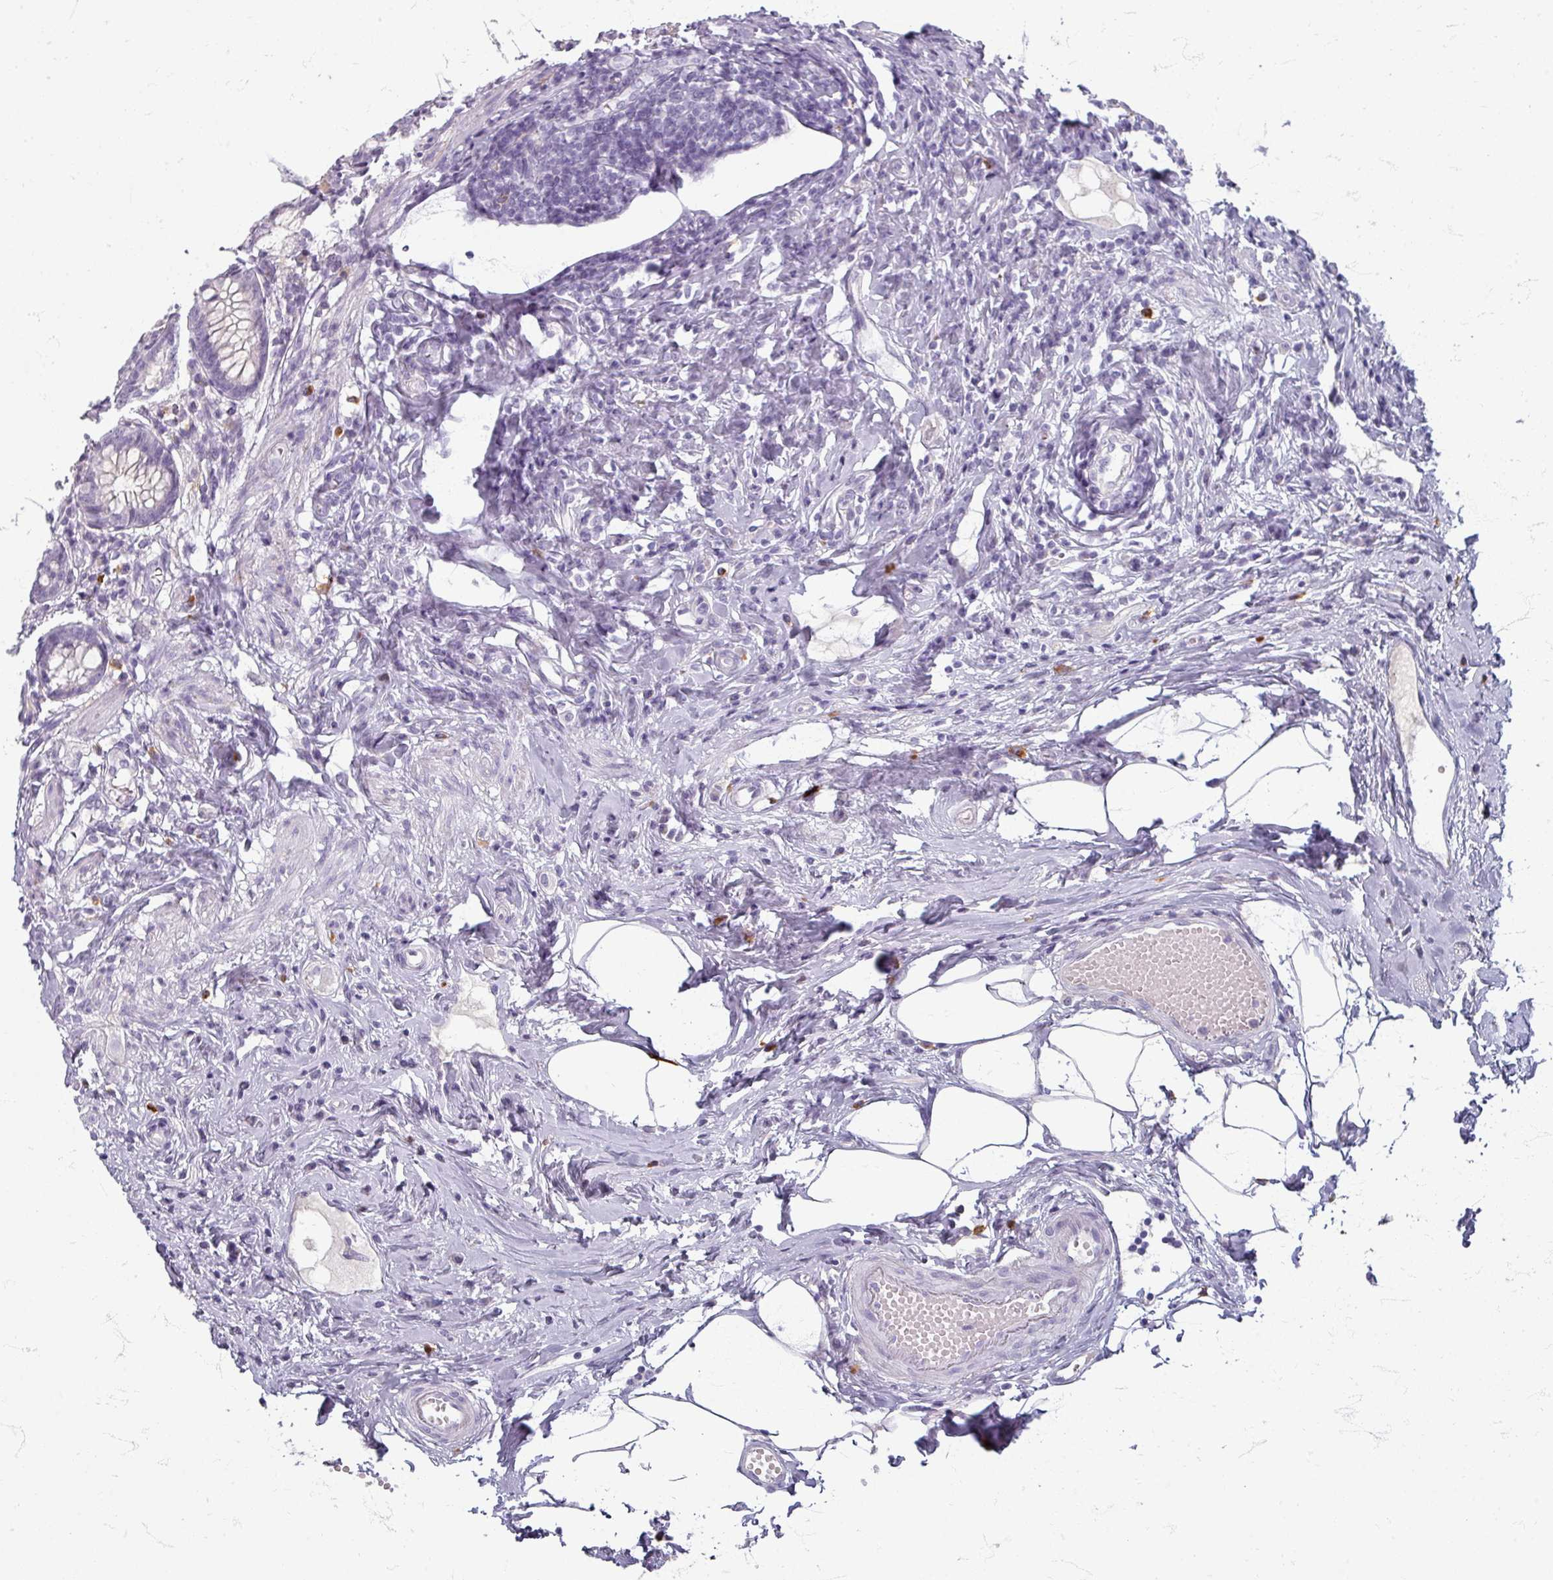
{"staining": {"intensity": "weak", "quantity": "<25%", "location": "cytoplasmic/membranous"}, "tissue": "appendix", "cell_type": "Glandular cells", "image_type": "normal", "snomed": [{"axis": "morphology", "description": "Normal tissue, NOS"}, {"axis": "topography", "description": "Appendix"}], "caption": "Immunohistochemistry (IHC) photomicrograph of unremarkable appendix stained for a protein (brown), which exhibits no expression in glandular cells.", "gene": "ZNF878", "patient": {"sex": "female", "age": 54}}